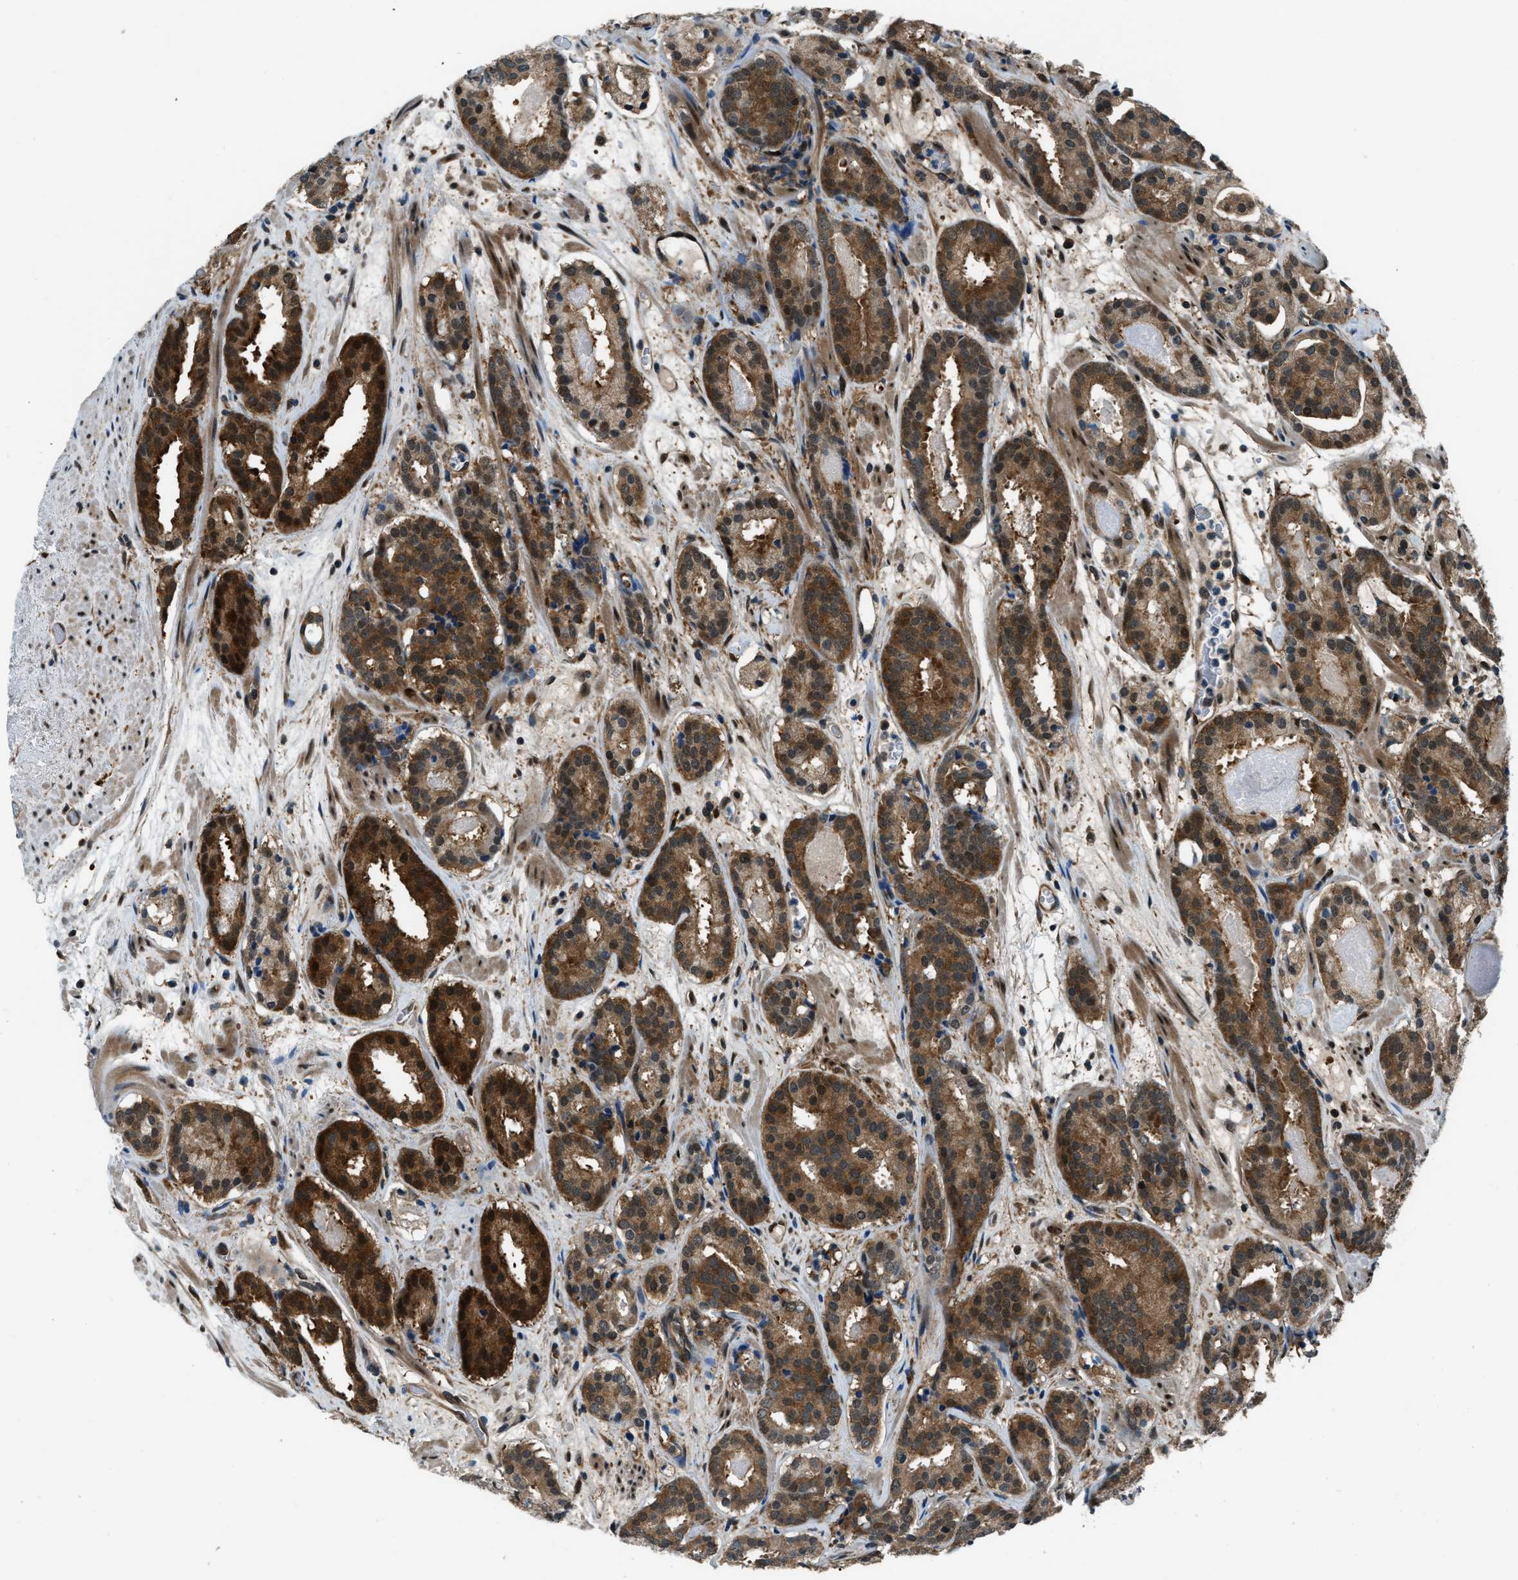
{"staining": {"intensity": "strong", "quantity": ">75%", "location": "cytoplasmic/membranous,nuclear"}, "tissue": "prostate cancer", "cell_type": "Tumor cells", "image_type": "cancer", "snomed": [{"axis": "morphology", "description": "Adenocarcinoma, Low grade"}, {"axis": "topography", "description": "Prostate"}], "caption": "Human prostate cancer (adenocarcinoma (low-grade)) stained for a protein (brown) demonstrates strong cytoplasmic/membranous and nuclear positive positivity in about >75% of tumor cells.", "gene": "NUDCD3", "patient": {"sex": "male", "age": 69}}